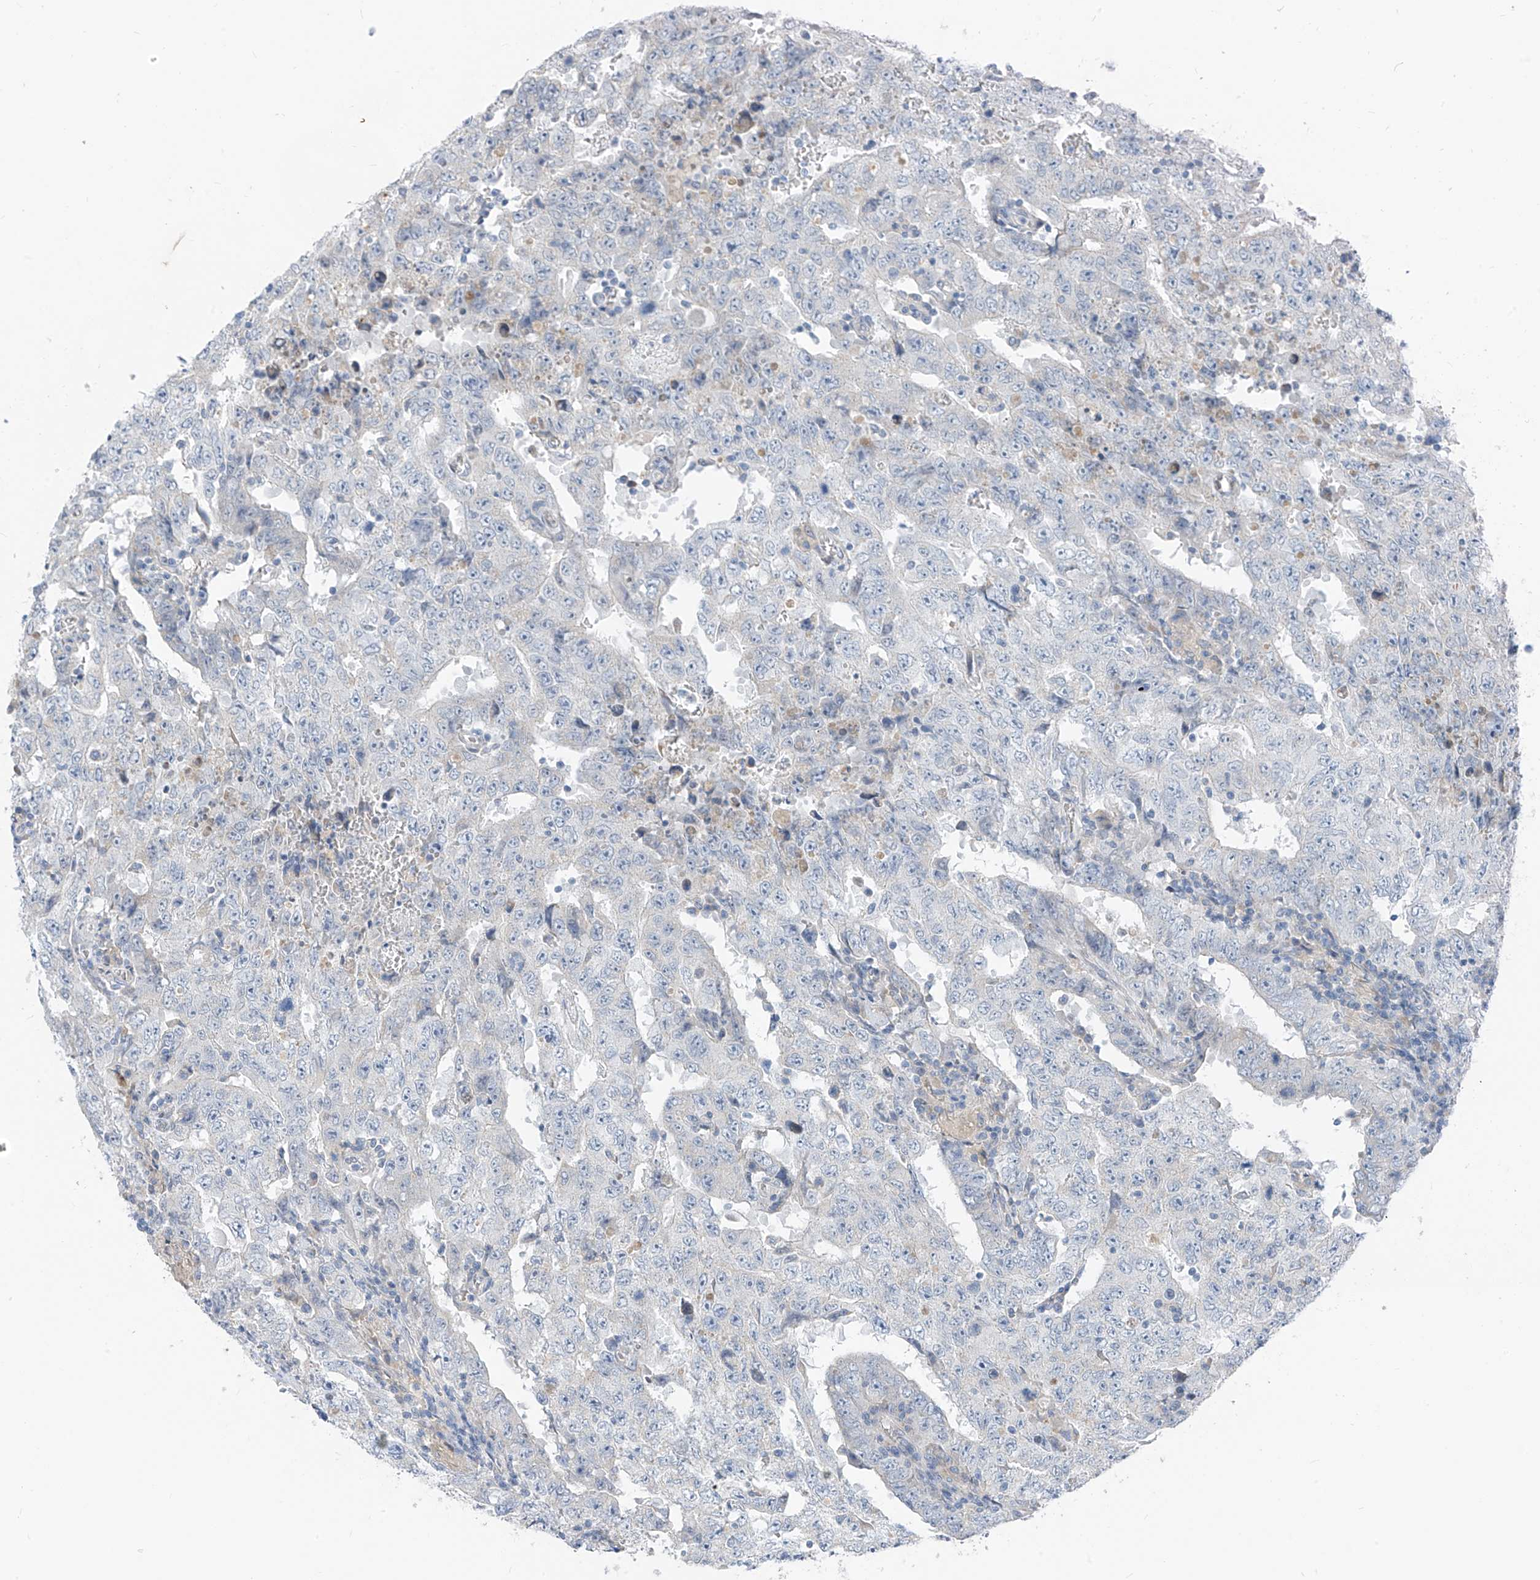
{"staining": {"intensity": "negative", "quantity": "none", "location": "none"}, "tissue": "testis cancer", "cell_type": "Tumor cells", "image_type": "cancer", "snomed": [{"axis": "morphology", "description": "Carcinoma, Embryonal, NOS"}, {"axis": "topography", "description": "Testis"}], "caption": "Image shows no significant protein staining in tumor cells of testis cancer (embryonal carcinoma).", "gene": "LDAH", "patient": {"sex": "male", "age": 26}}